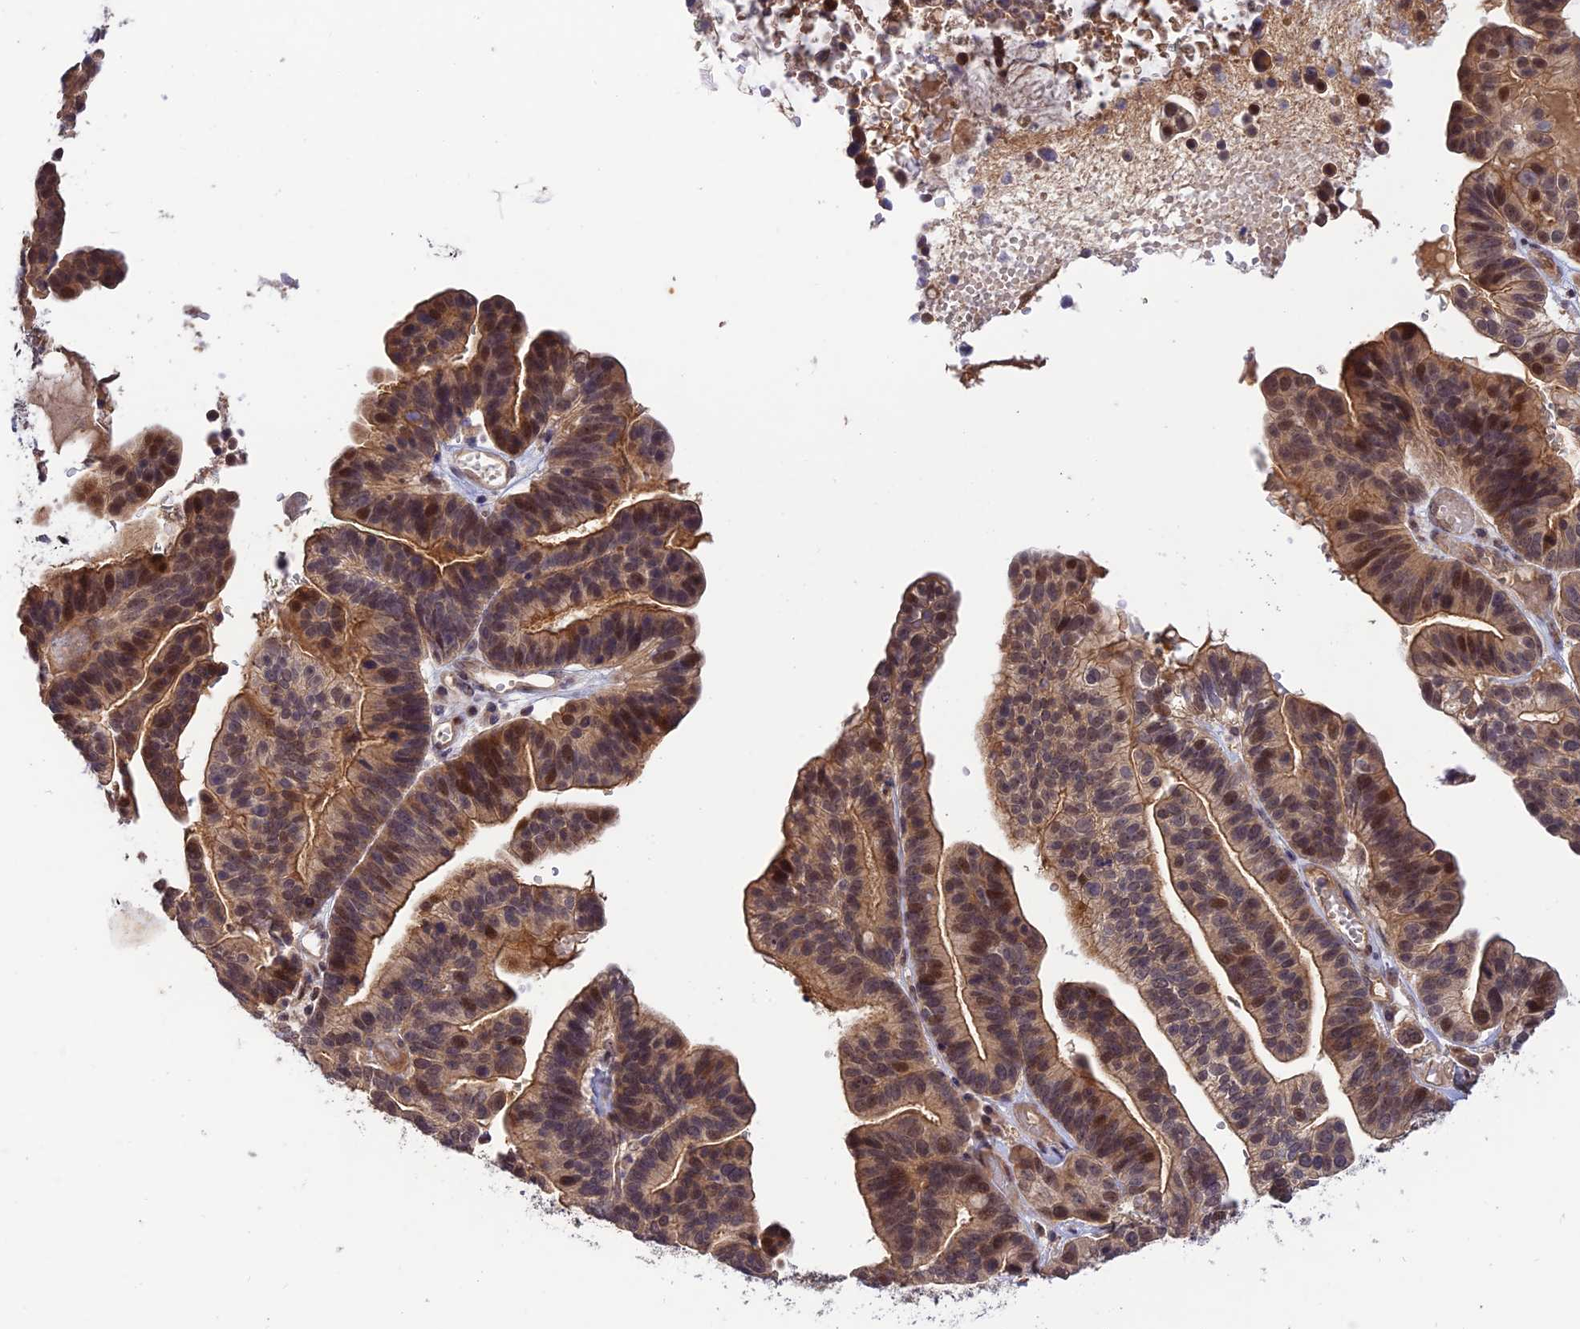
{"staining": {"intensity": "moderate", "quantity": ">75%", "location": "cytoplasmic/membranous,nuclear"}, "tissue": "ovarian cancer", "cell_type": "Tumor cells", "image_type": "cancer", "snomed": [{"axis": "morphology", "description": "Cystadenocarcinoma, serous, NOS"}, {"axis": "topography", "description": "Ovary"}], "caption": "High-magnification brightfield microscopy of serous cystadenocarcinoma (ovarian) stained with DAB (brown) and counterstained with hematoxylin (blue). tumor cells exhibit moderate cytoplasmic/membranous and nuclear staining is appreciated in about>75% of cells.", "gene": "REV1", "patient": {"sex": "female", "age": 56}}